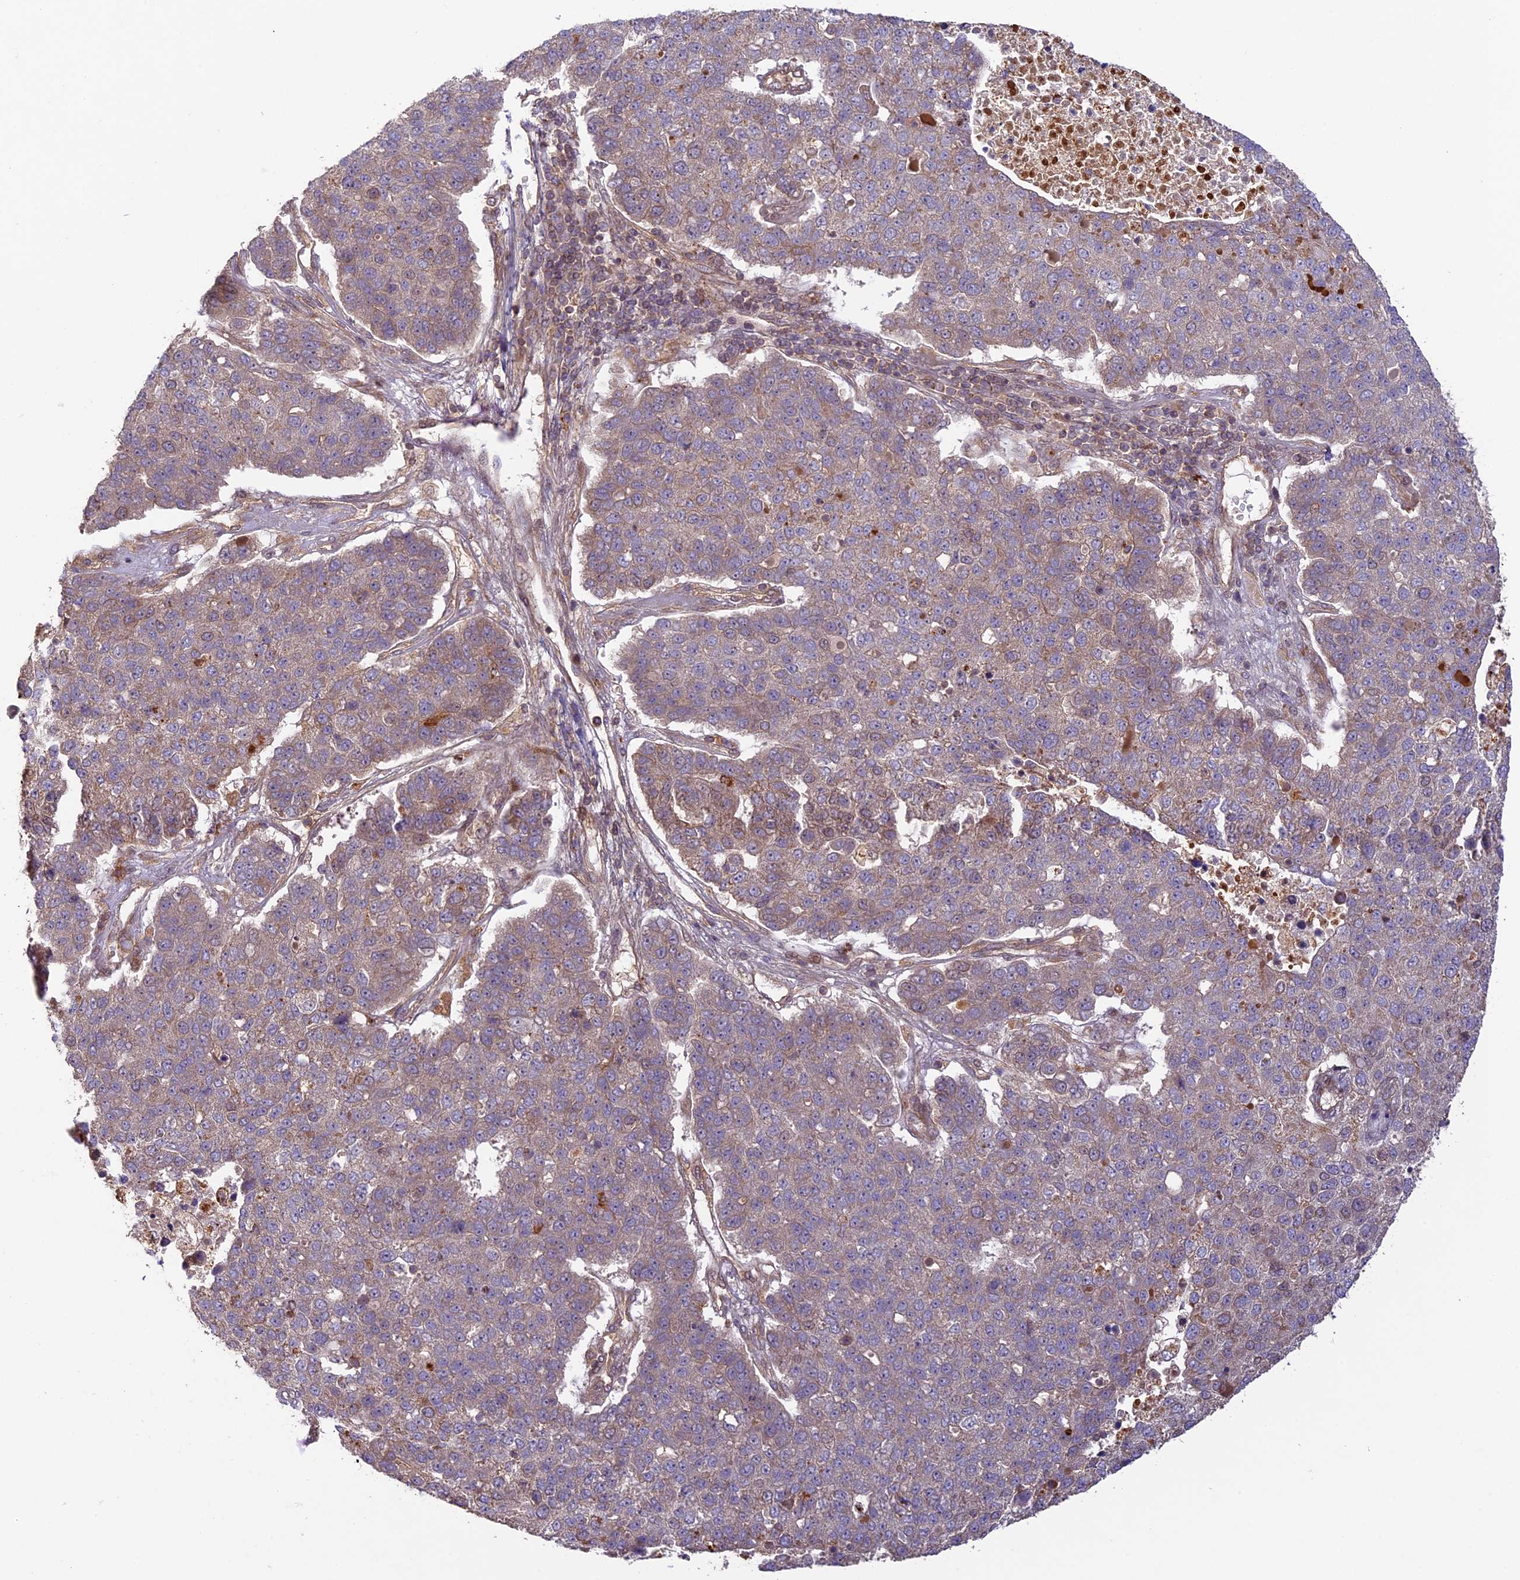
{"staining": {"intensity": "moderate", "quantity": "<25%", "location": "cytoplasmic/membranous"}, "tissue": "pancreatic cancer", "cell_type": "Tumor cells", "image_type": "cancer", "snomed": [{"axis": "morphology", "description": "Adenocarcinoma, NOS"}, {"axis": "topography", "description": "Pancreas"}], "caption": "Approximately <25% of tumor cells in adenocarcinoma (pancreatic) reveal moderate cytoplasmic/membranous protein staining as visualized by brown immunohistochemical staining.", "gene": "DGKH", "patient": {"sex": "female", "age": 61}}